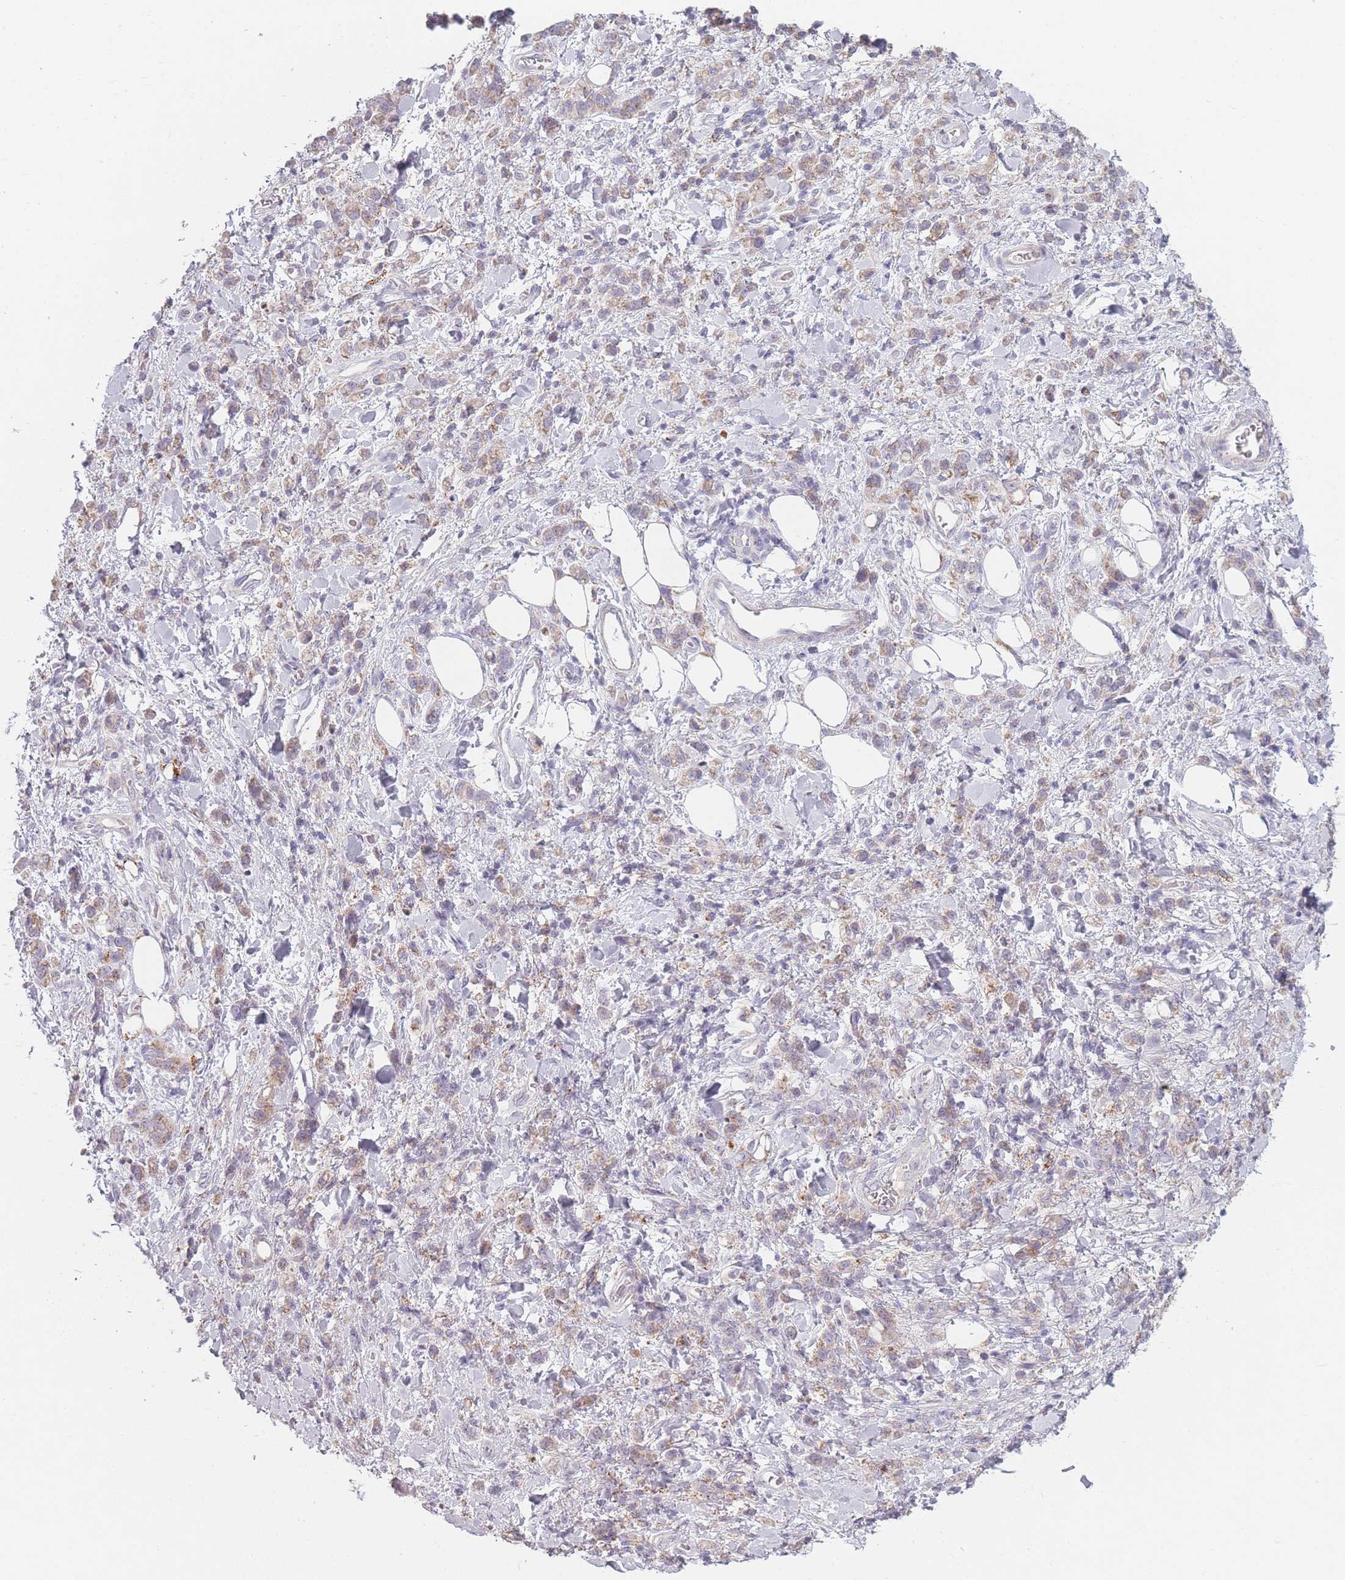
{"staining": {"intensity": "weak", "quantity": "25%-75%", "location": "cytoplasmic/membranous"}, "tissue": "stomach cancer", "cell_type": "Tumor cells", "image_type": "cancer", "snomed": [{"axis": "morphology", "description": "Adenocarcinoma, NOS"}, {"axis": "topography", "description": "Stomach"}], "caption": "Tumor cells display weak cytoplasmic/membranous positivity in about 25%-75% of cells in stomach cancer (adenocarcinoma).", "gene": "PEX11B", "patient": {"sex": "male", "age": 77}}